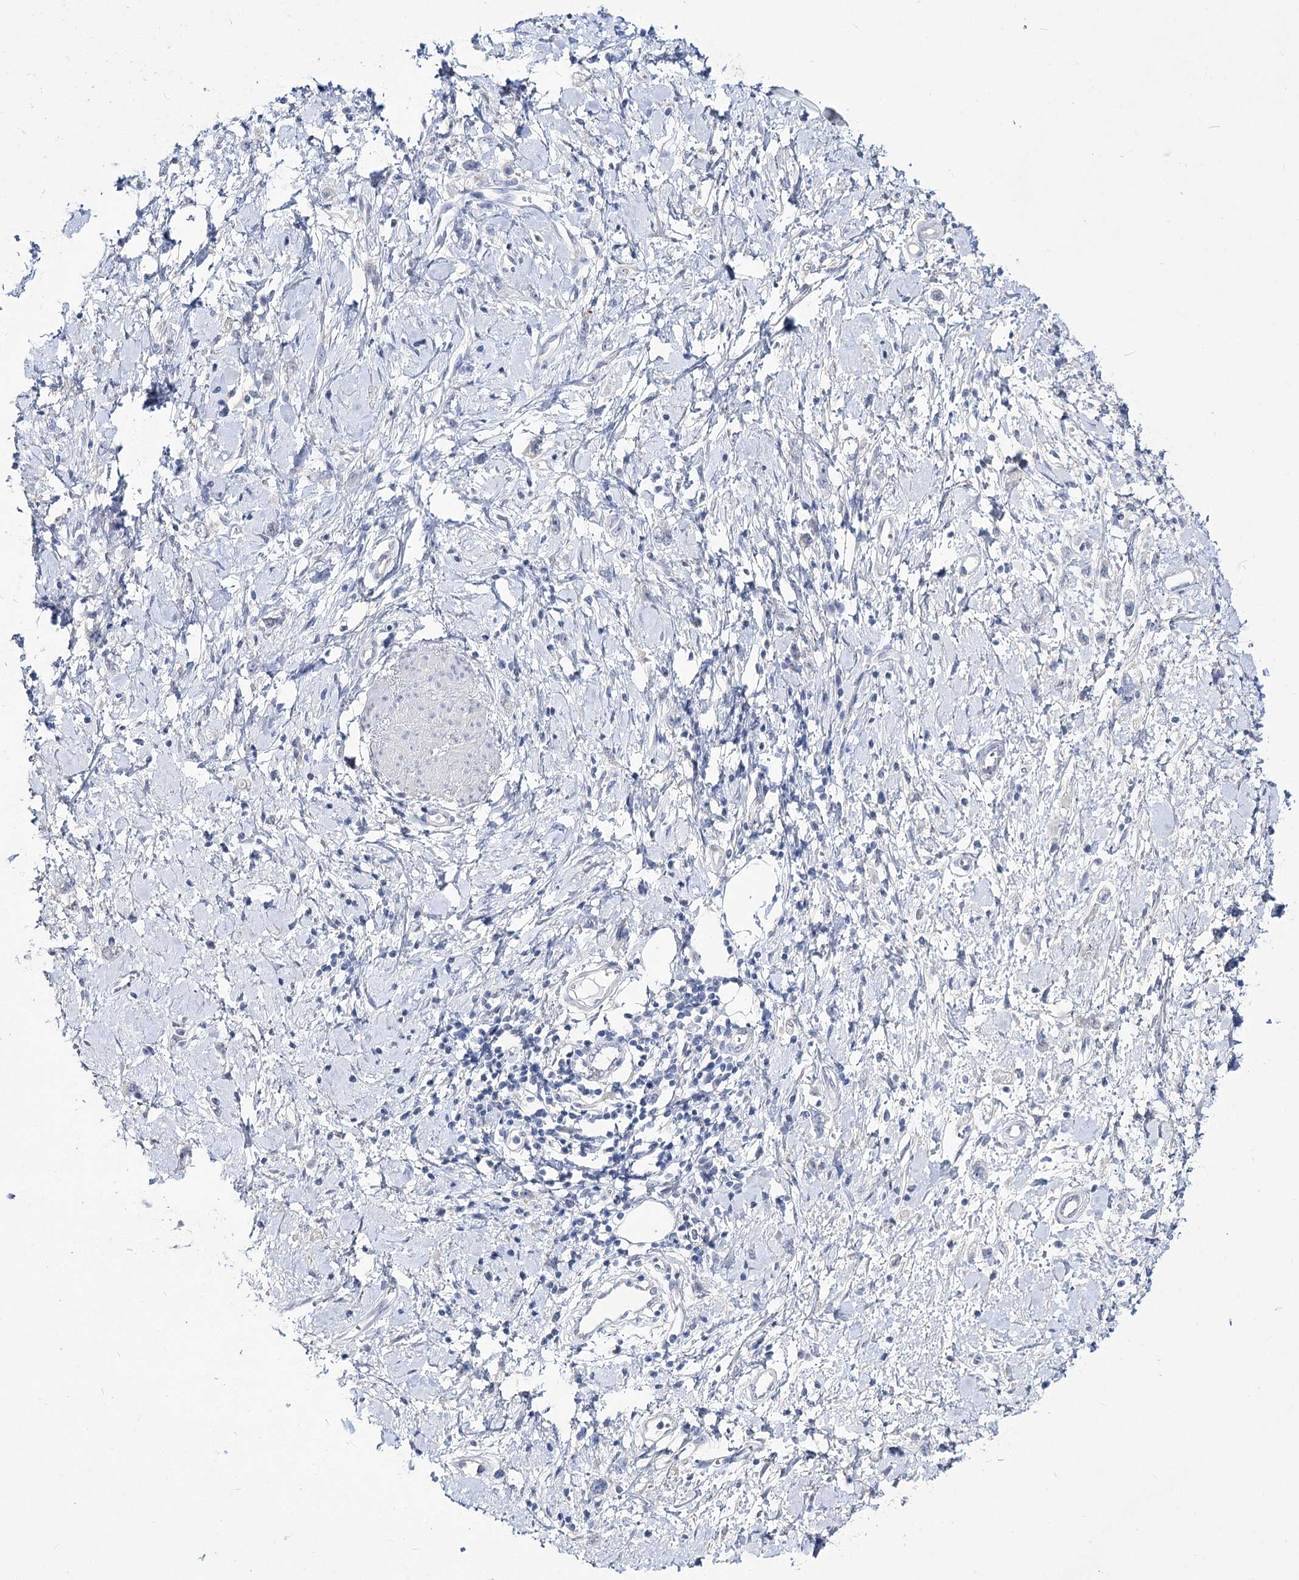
{"staining": {"intensity": "negative", "quantity": "none", "location": "none"}, "tissue": "stomach cancer", "cell_type": "Tumor cells", "image_type": "cancer", "snomed": [{"axis": "morphology", "description": "Adenocarcinoma, NOS"}, {"axis": "topography", "description": "Stomach"}], "caption": "DAB immunohistochemical staining of human stomach cancer (adenocarcinoma) exhibits no significant expression in tumor cells.", "gene": "ATP10B", "patient": {"sex": "female", "age": 76}}